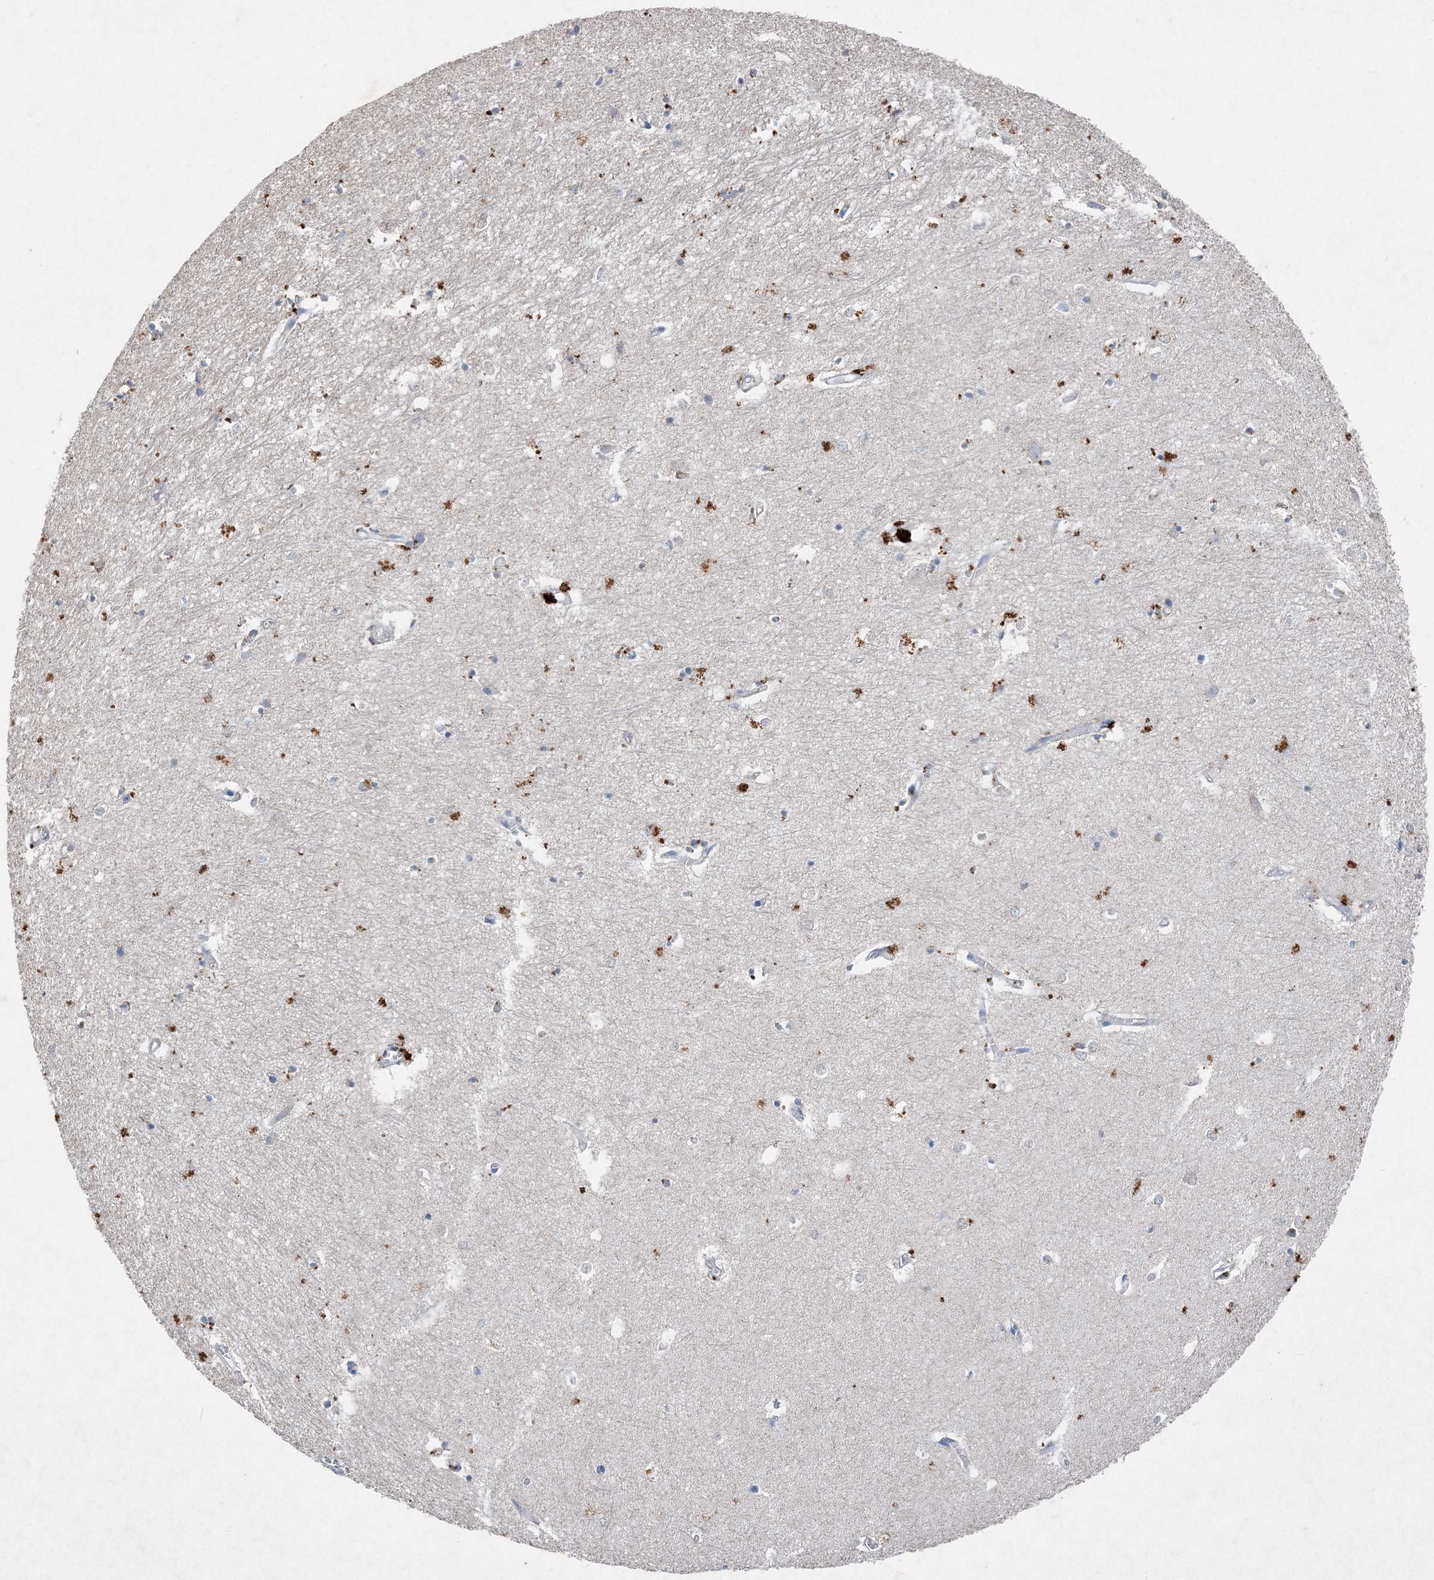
{"staining": {"intensity": "negative", "quantity": "none", "location": "none"}, "tissue": "hippocampus", "cell_type": "Glial cells", "image_type": "normal", "snomed": [{"axis": "morphology", "description": "Normal tissue, NOS"}, {"axis": "topography", "description": "Hippocampus"}], "caption": "Immunohistochemistry of normal human hippocampus reveals no staining in glial cells.", "gene": "FCN3", "patient": {"sex": "female", "age": 64}}